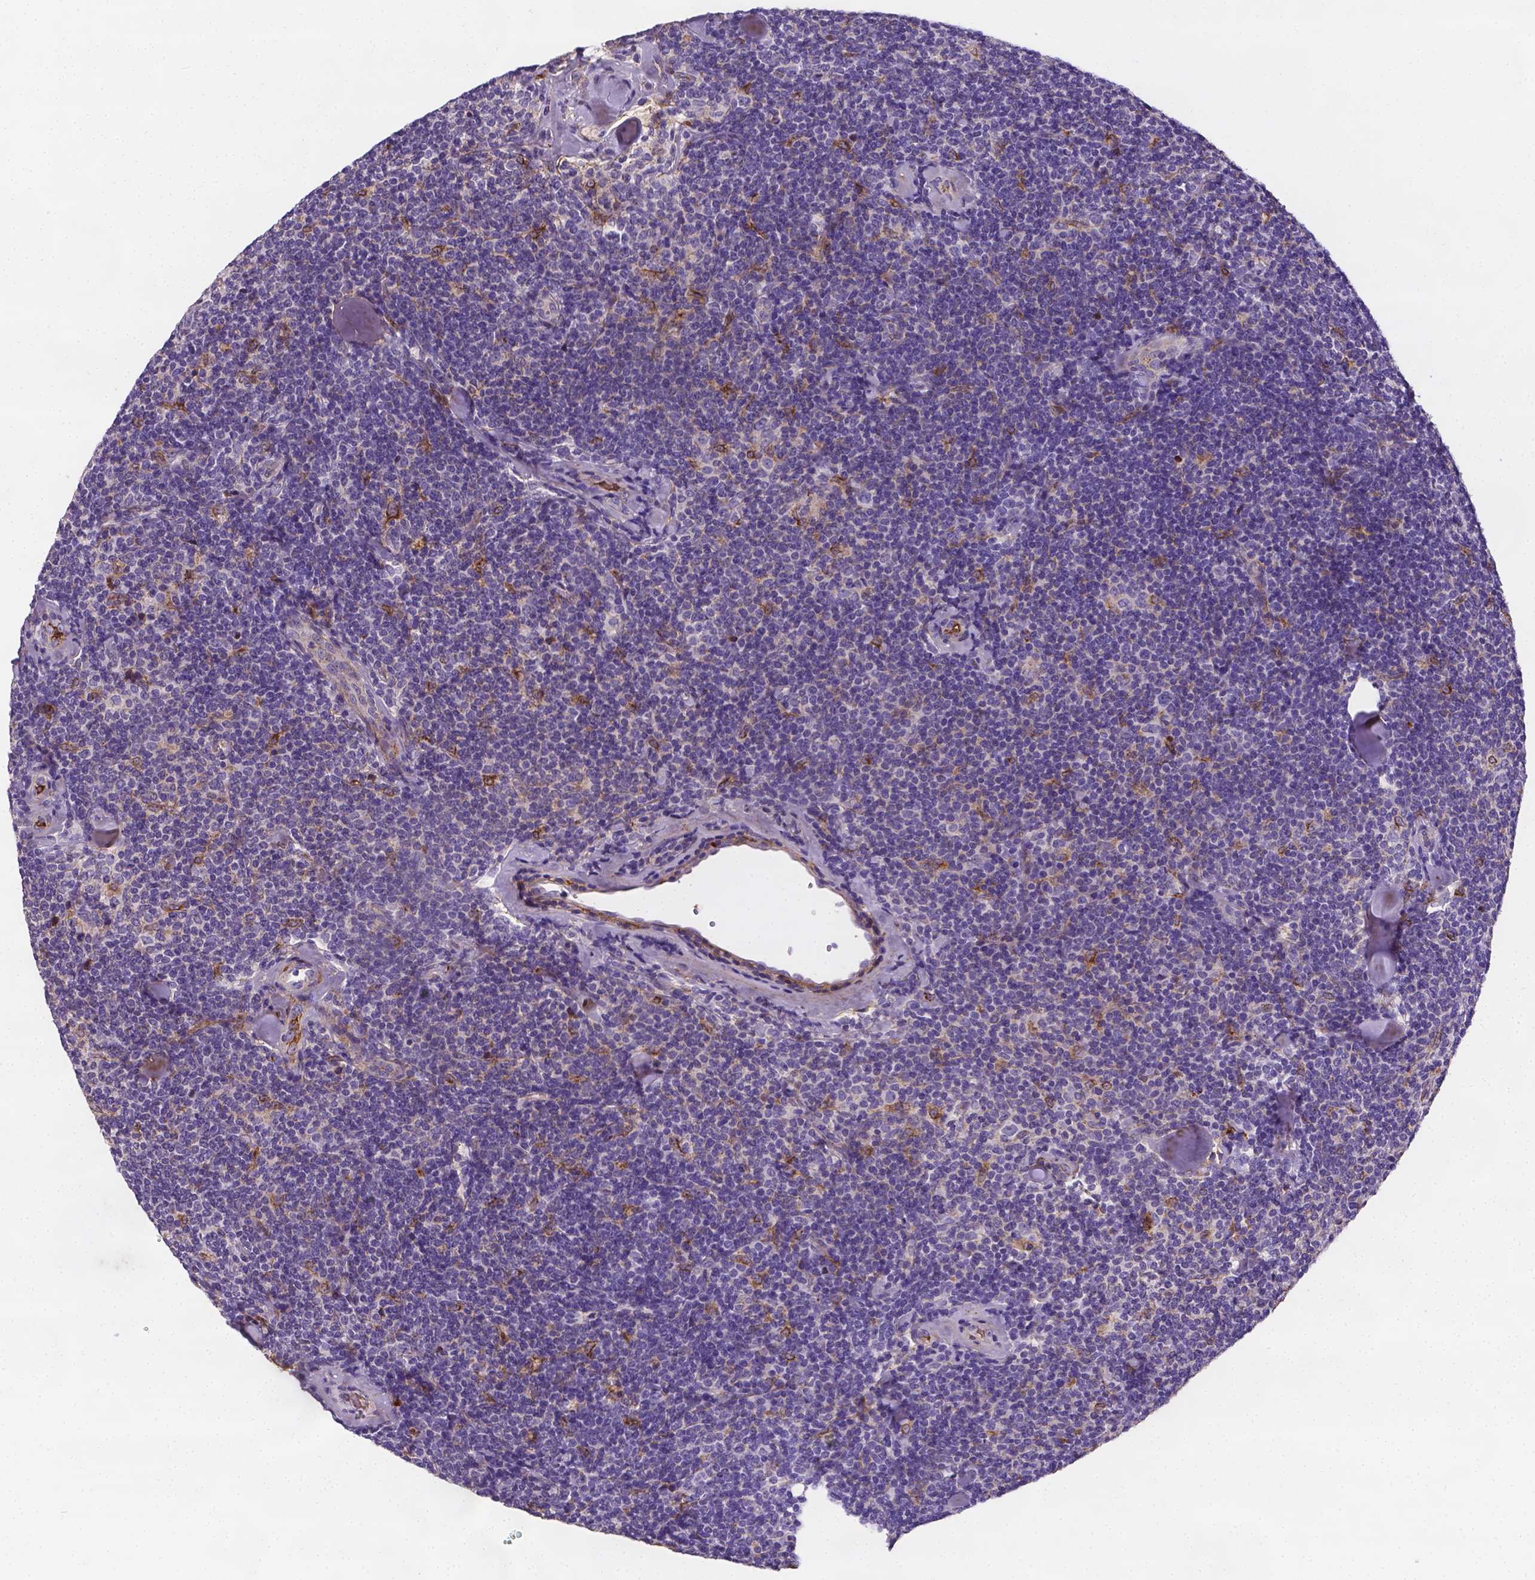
{"staining": {"intensity": "negative", "quantity": "none", "location": "none"}, "tissue": "lymphoma", "cell_type": "Tumor cells", "image_type": "cancer", "snomed": [{"axis": "morphology", "description": "Malignant lymphoma, non-Hodgkin's type, Low grade"}, {"axis": "topography", "description": "Lymph node"}], "caption": "This is an immunohistochemistry (IHC) photomicrograph of human malignant lymphoma, non-Hodgkin's type (low-grade). There is no positivity in tumor cells.", "gene": "APOE", "patient": {"sex": "female", "age": 56}}